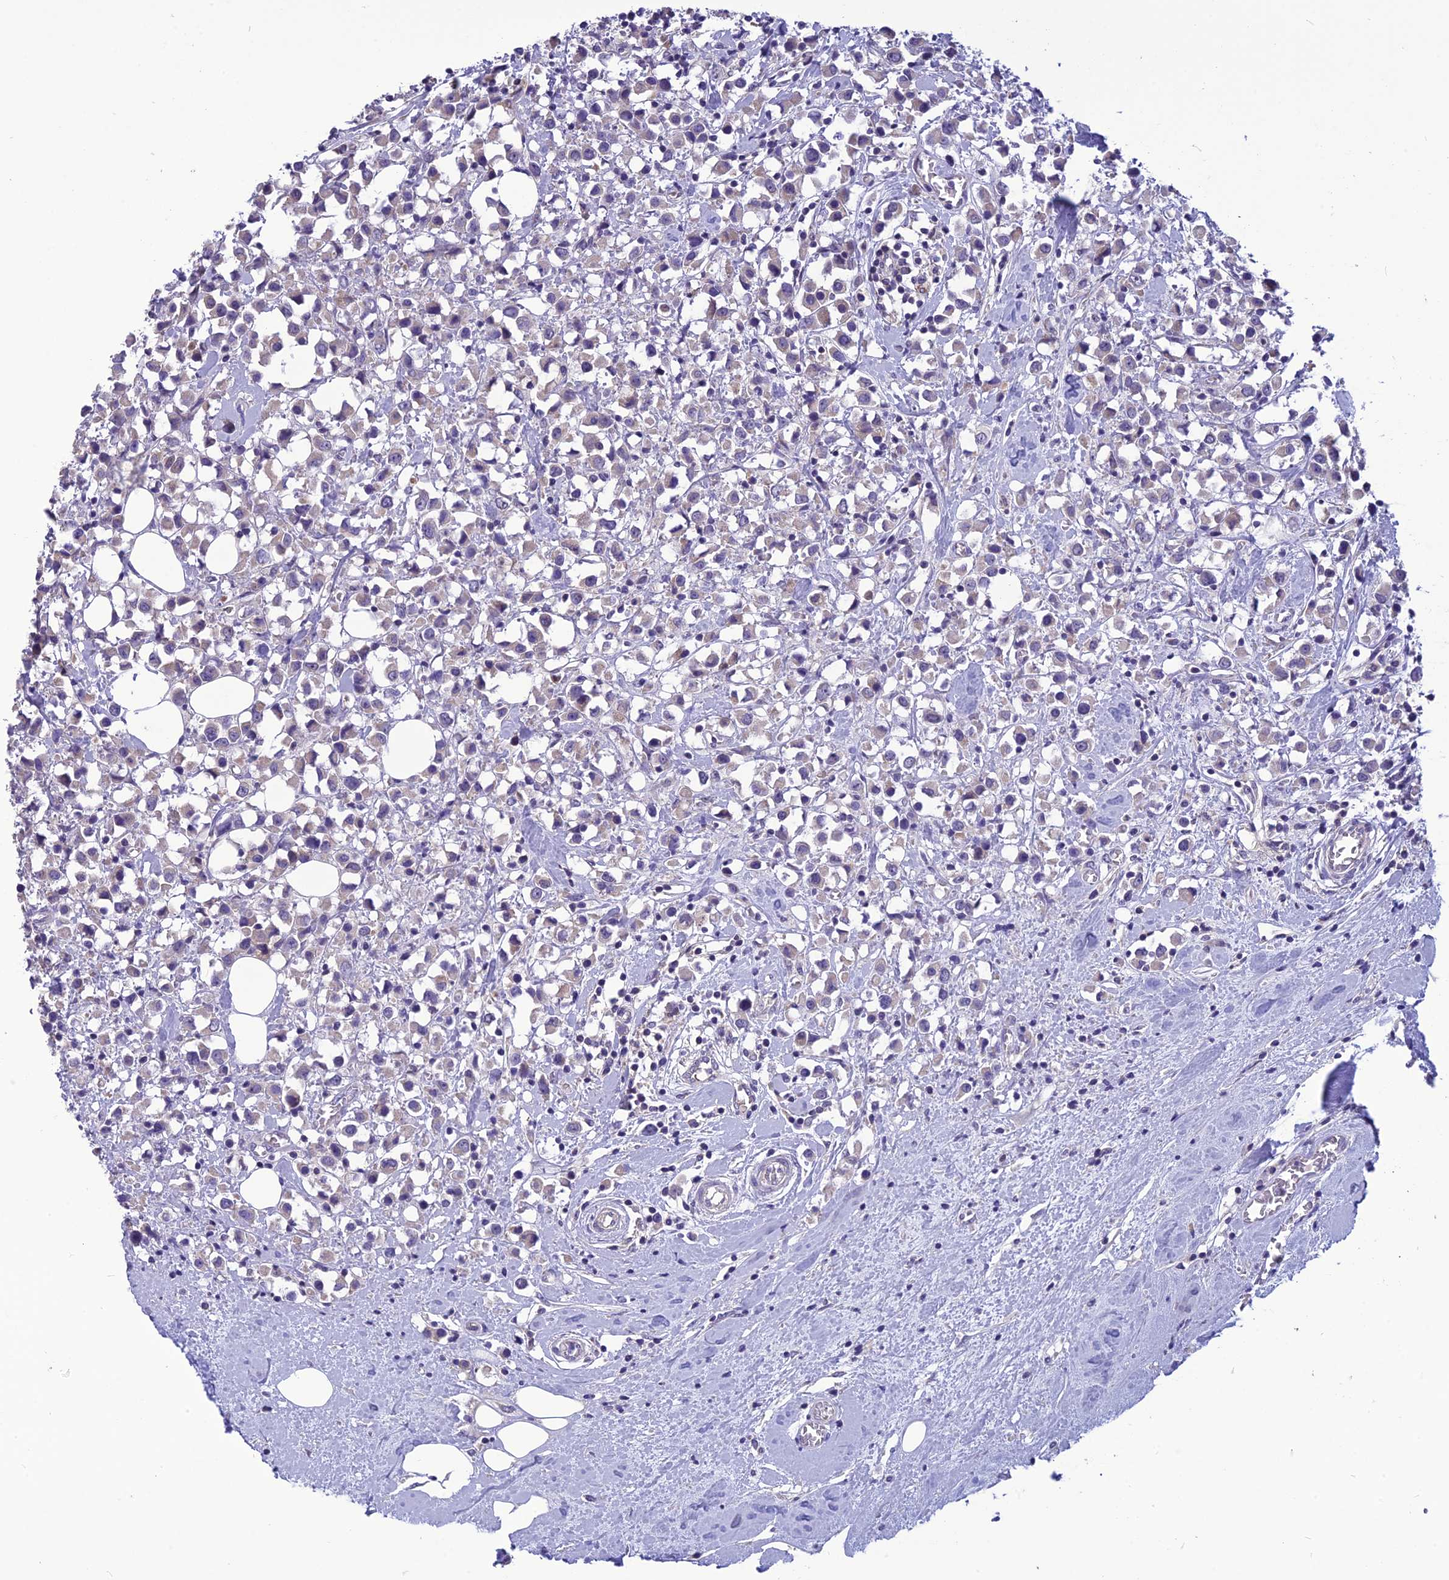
{"staining": {"intensity": "negative", "quantity": "none", "location": "none"}, "tissue": "breast cancer", "cell_type": "Tumor cells", "image_type": "cancer", "snomed": [{"axis": "morphology", "description": "Duct carcinoma"}, {"axis": "topography", "description": "Breast"}], "caption": "This histopathology image is of breast invasive ductal carcinoma stained with immunohistochemistry to label a protein in brown with the nuclei are counter-stained blue. There is no staining in tumor cells. Brightfield microscopy of immunohistochemistry stained with DAB (brown) and hematoxylin (blue), captured at high magnification.", "gene": "PSMF1", "patient": {"sex": "female", "age": 61}}